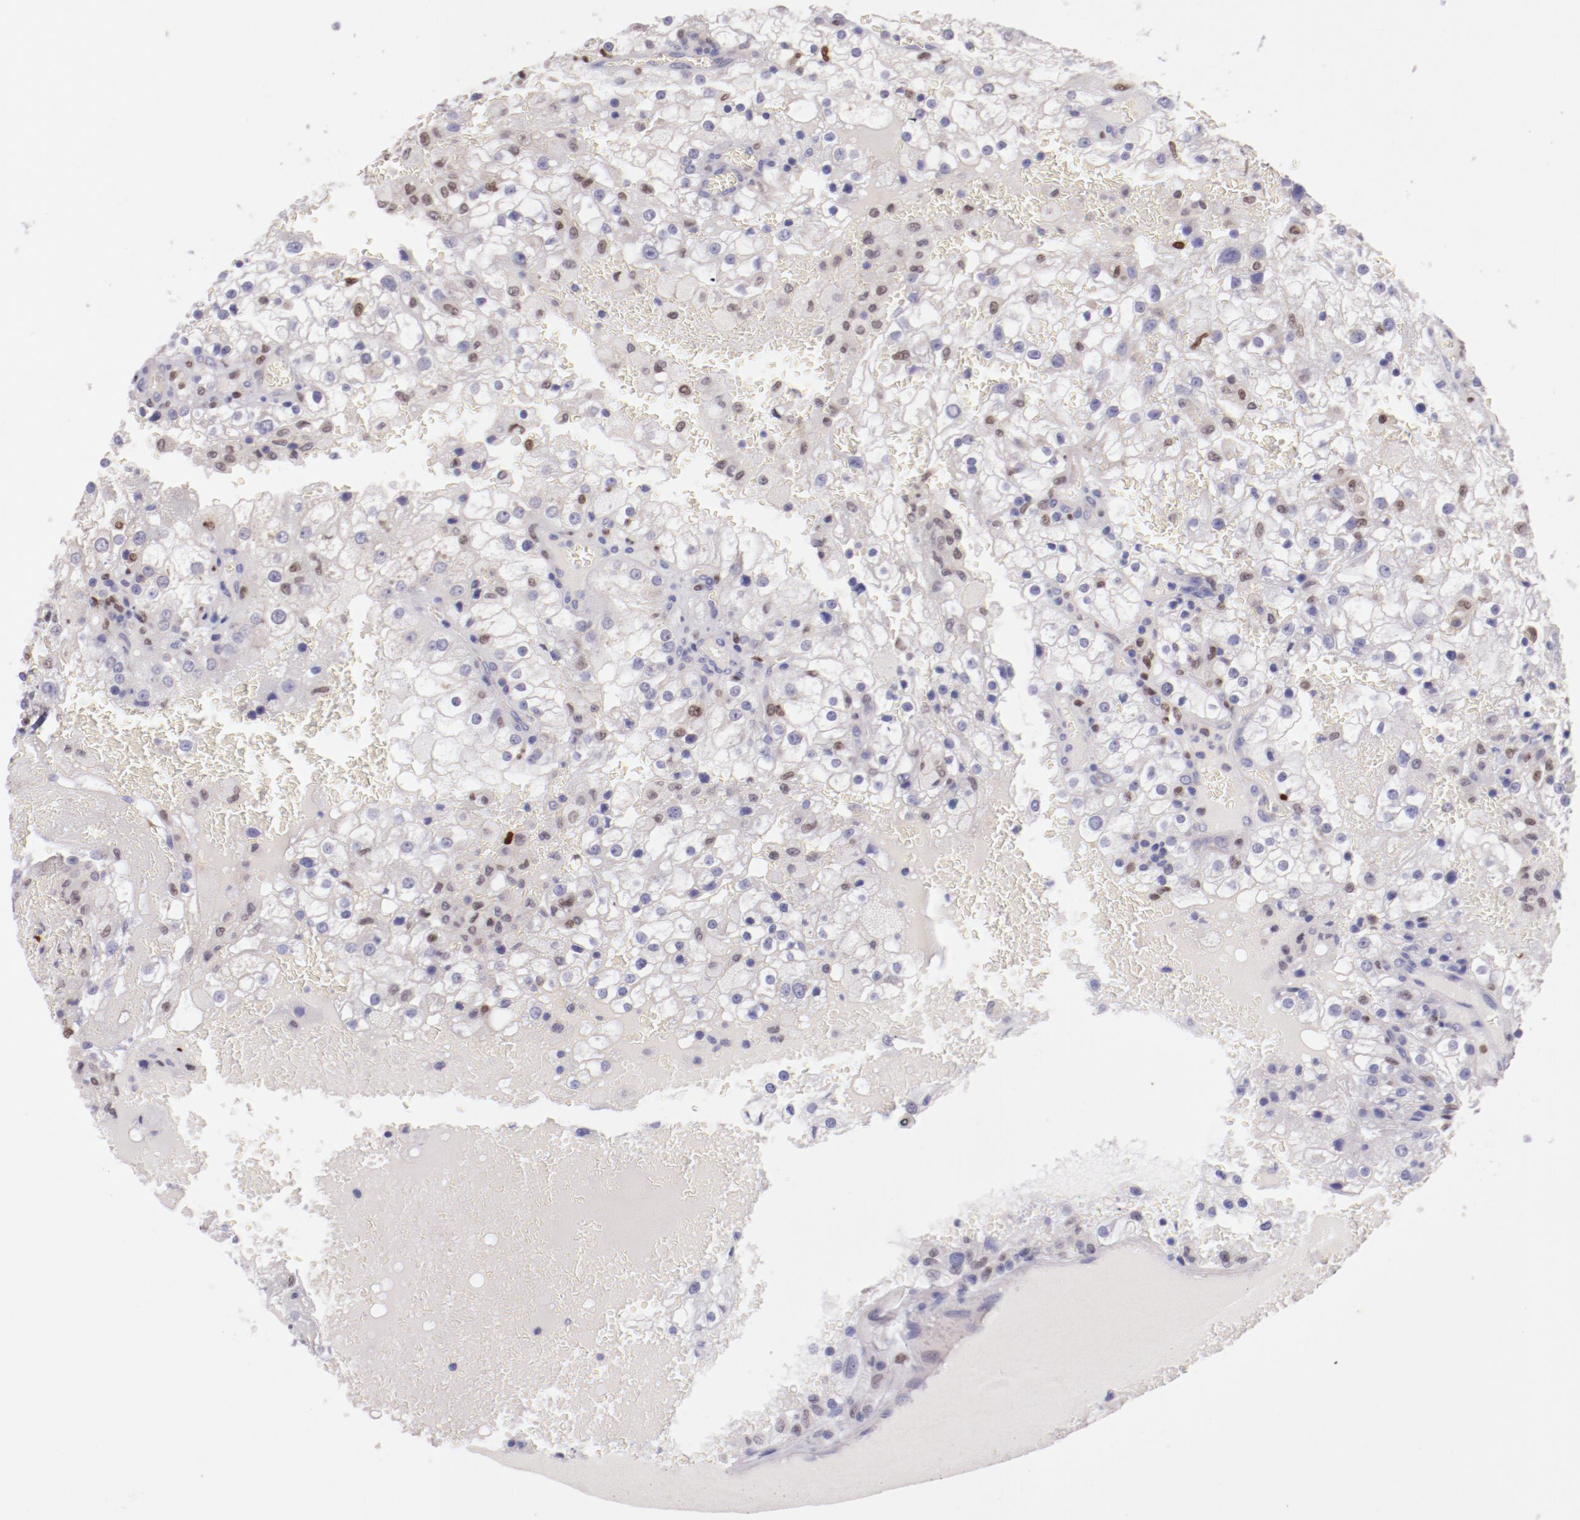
{"staining": {"intensity": "weak", "quantity": "<25%", "location": "nuclear"}, "tissue": "renal cancer", "cell_type": "Tumor cells", "image_type": "cancer", "snomed": [{"axis": "morphology", "description": "Adenocarcinoma, NOS"}, {"axis": "topography", "description": "Kidney"}], "caption": "Renal cancer was stained to show a protein in brown. There is no significant expression in tumor cells.", "gene": "IRF8", "patient": {"sex": "female", "age": 74}}